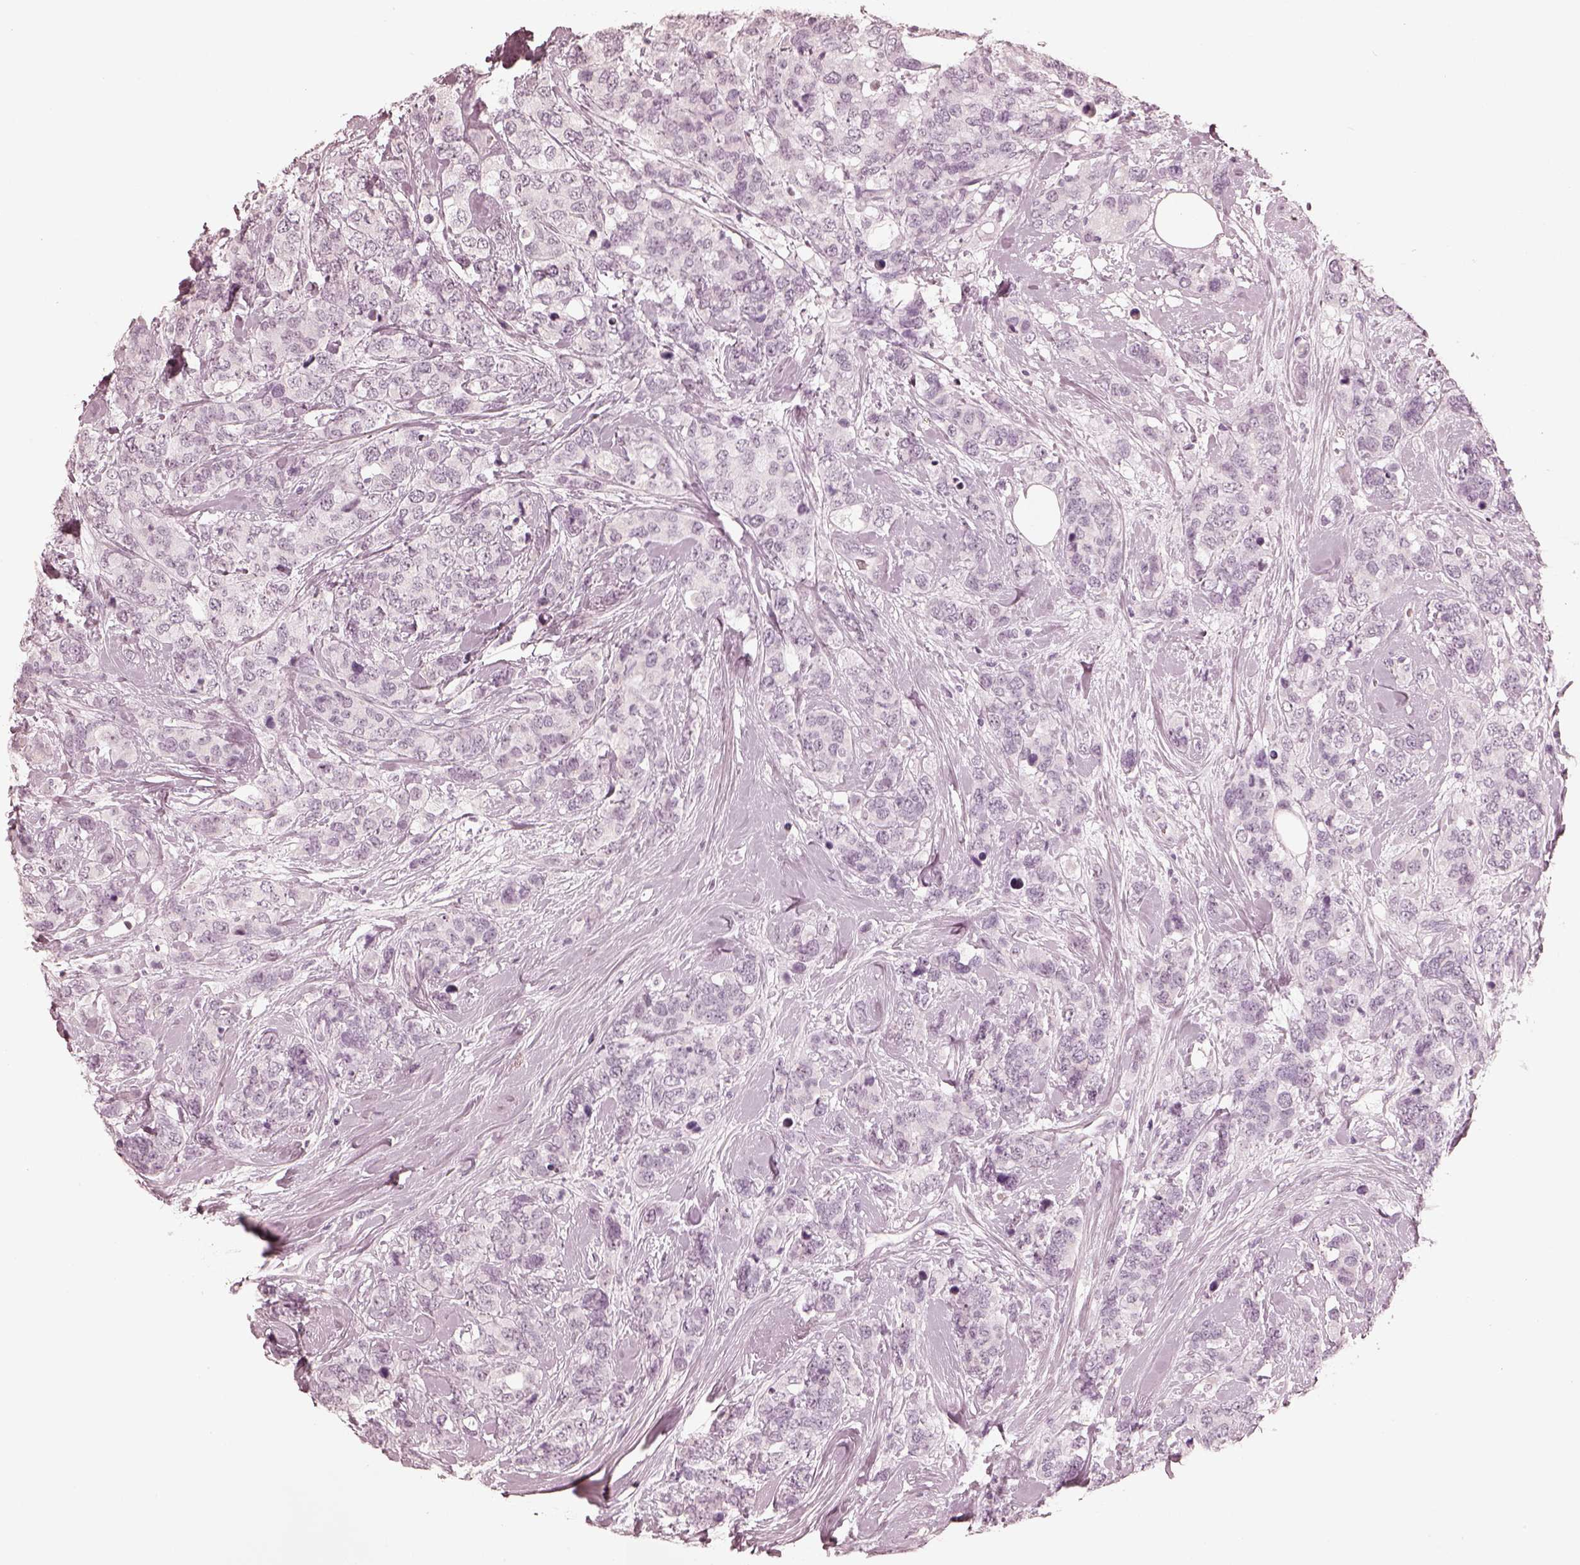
{"staining": {"intensity": "negative", "quantity": "none", "location": "none"}, "tissue": "breast cancer", "cell_type": "Tumor cells", "image_type": "cancer", "snomed": [{"axis": "morphology", "description": "Lobular carcinoma"}, {"axis": "topography", "description": "Breast"}], "caption": "Tumor cells are negative for protein expression in human lobular carcinoma (breast).", "gene": "CALR3", "patient": {"sex": "female", "age": 59}}